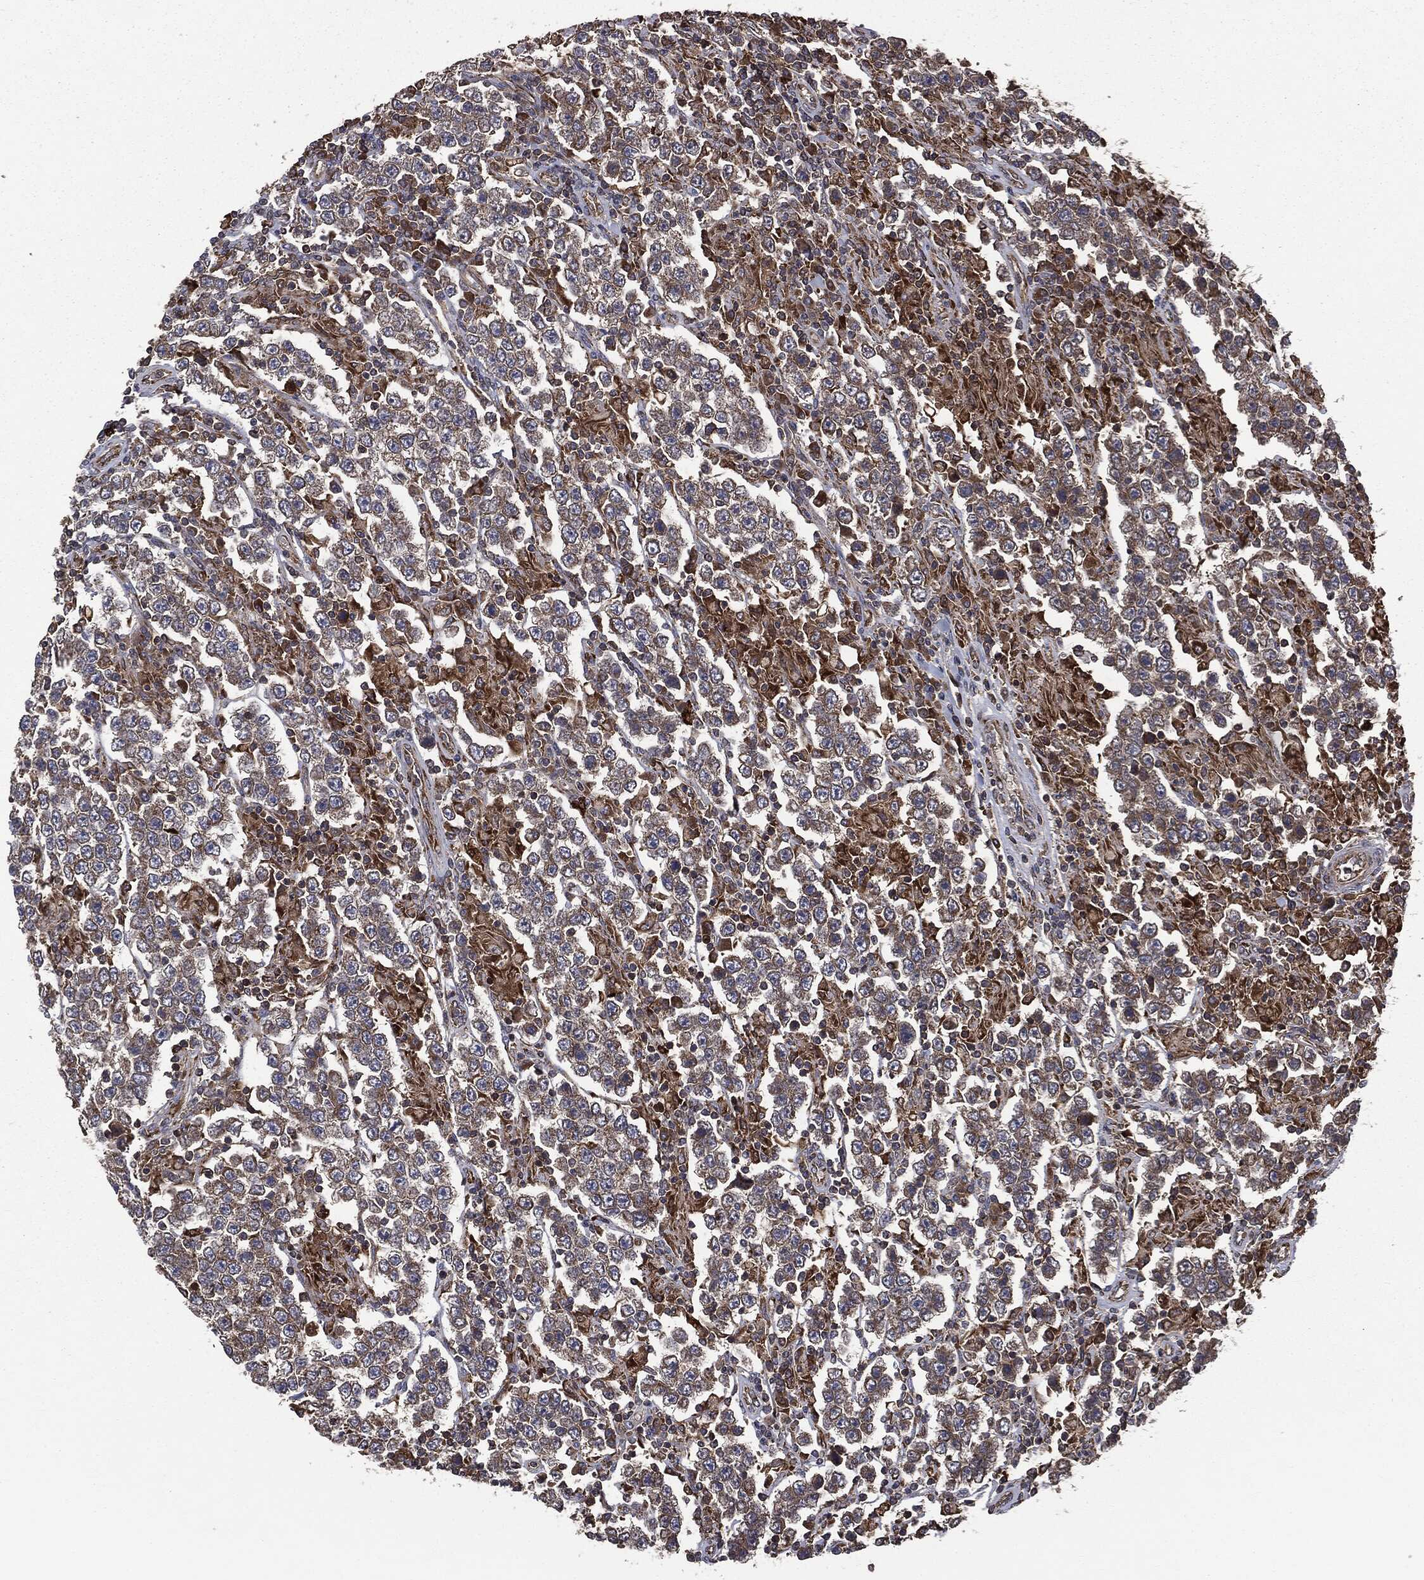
{"staining": {"intensity": "moderate", "quantity": "25%-75%", "location": "cytoplasmic/membranous"}, "tissue": "testis cancer", "cell_type": "Tumor cells", "image_type": "cancer", "snomed": [{"axis": "morphology", "description": "Normal tissue, NOS"}, {"axis": "morphology", "description": "Urothelial carcinoma, High grade"}, {"axis": "morphology", "description": "Seminoma, NOS"}, {"axis": "morphology", "description": "Carcinoma, Embryonal, NOS"}, {"axis": "topography", "description": "Urinary bladder"}, {"axis": "topography", "description": "Testis"}], "caption": "Immunohistochemical staining of high-grade urothelial carcinoma (testis) demonstrates medium levels of moderate cytoplasmic/membranous staining in about 25%-75% of tumor cells.", "gene": "PLOD3", "patient": {"sex": "male", "age": 41}}